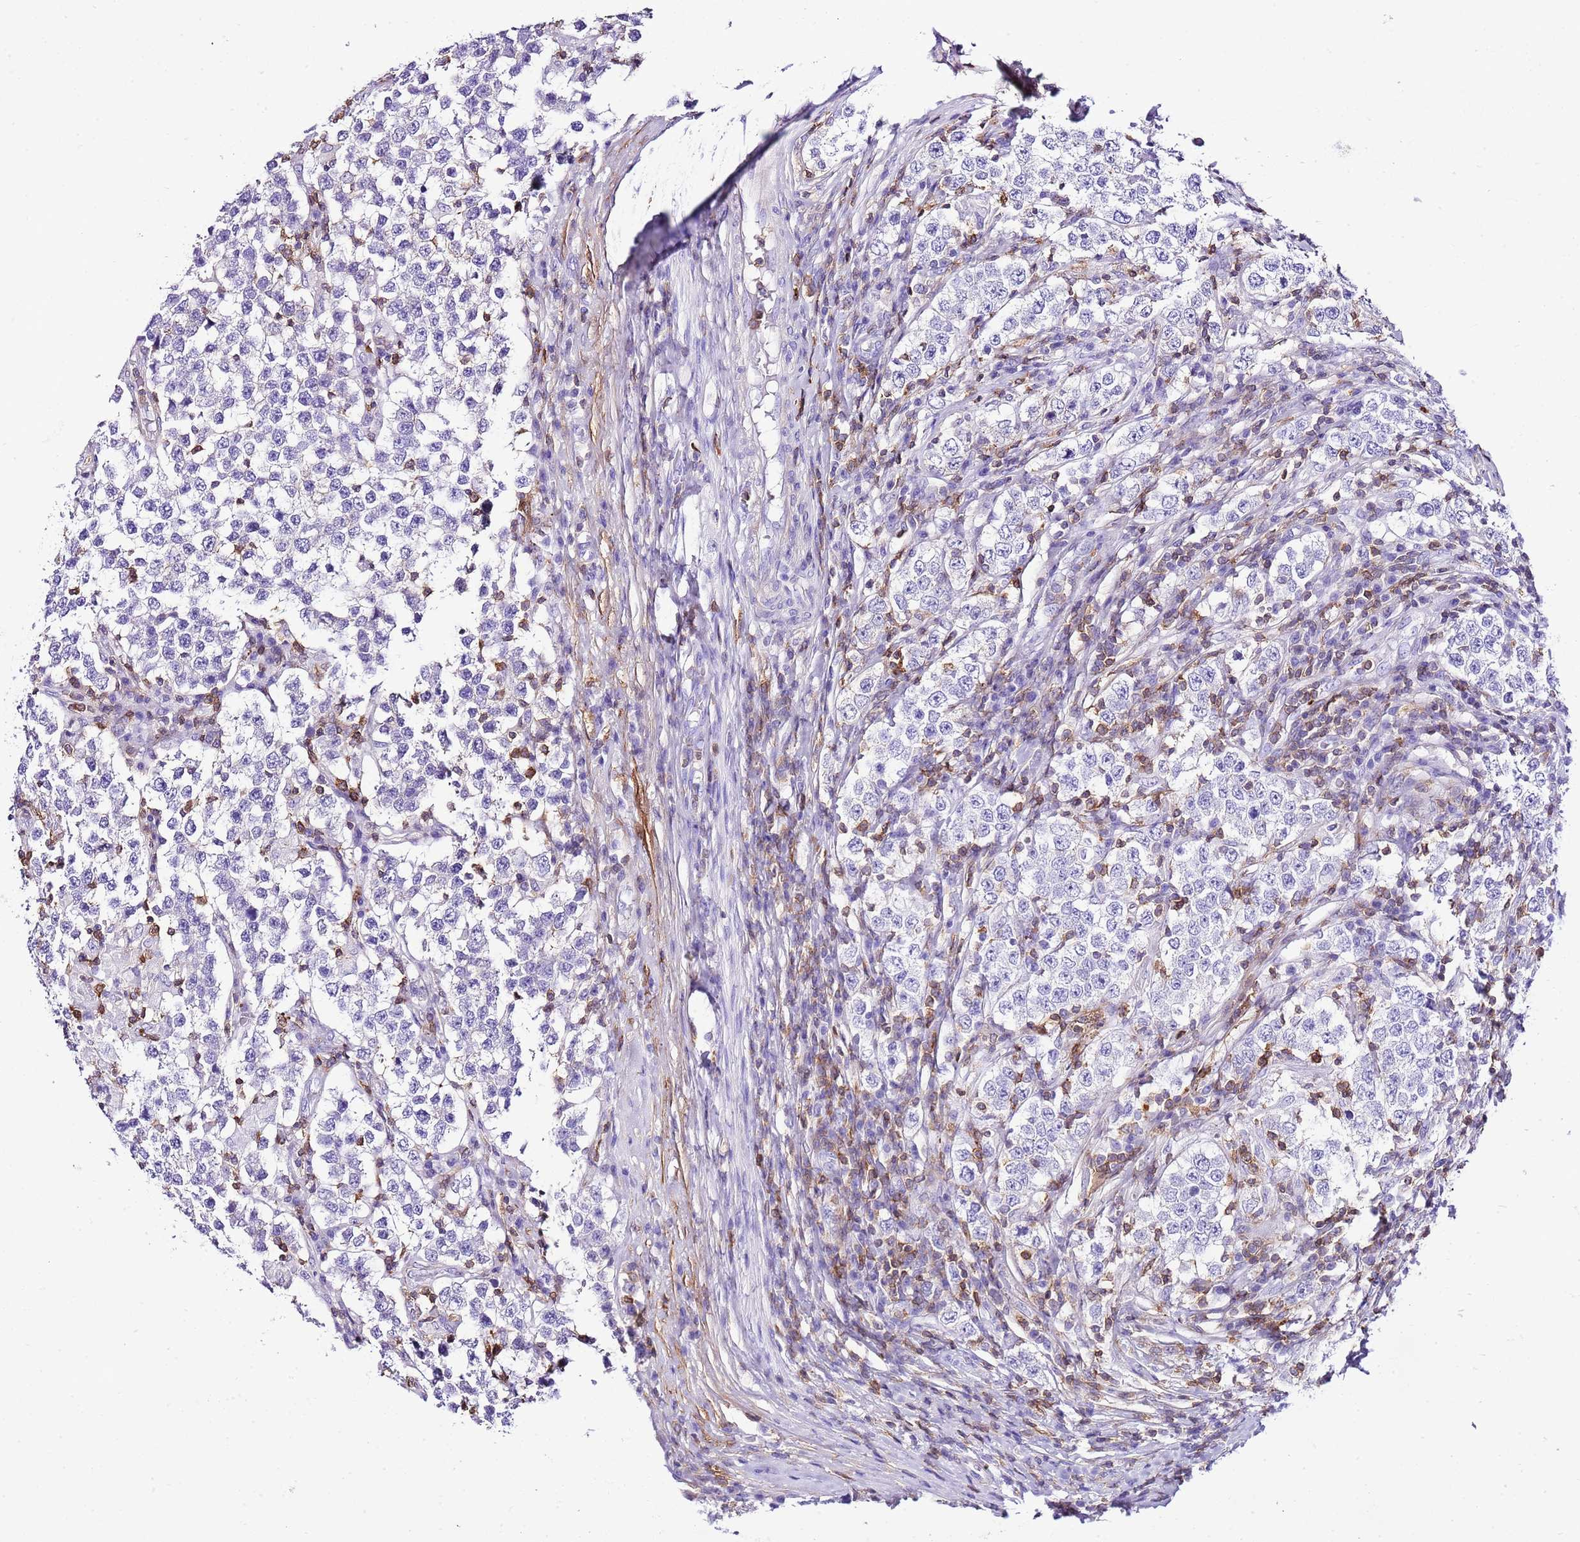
{"staining": {"intensity": "negative", "quantity": "none", "location": "none"}, "tissue": "testis cancer", "cell_type": "Tumor cells", "image_type": "cancer", "snomed": [{"axis": "morphology", "description": "Seminoma, NOS"}, {"axis": "morphology", "description": "Carcinoma, Embryonal, NOS"}, {"axis": "topography", "description": "Testis"}], "caption": "This is a micrograph of immunohistochemistry (IHC) staining of testis cancer, which shows no expression in tumor cells. (DAB immunohistochemistry (IHC) with hematoxylin counter stain).", "gene": "CNN2", "patient": {"sex": "male", "age": 41}}